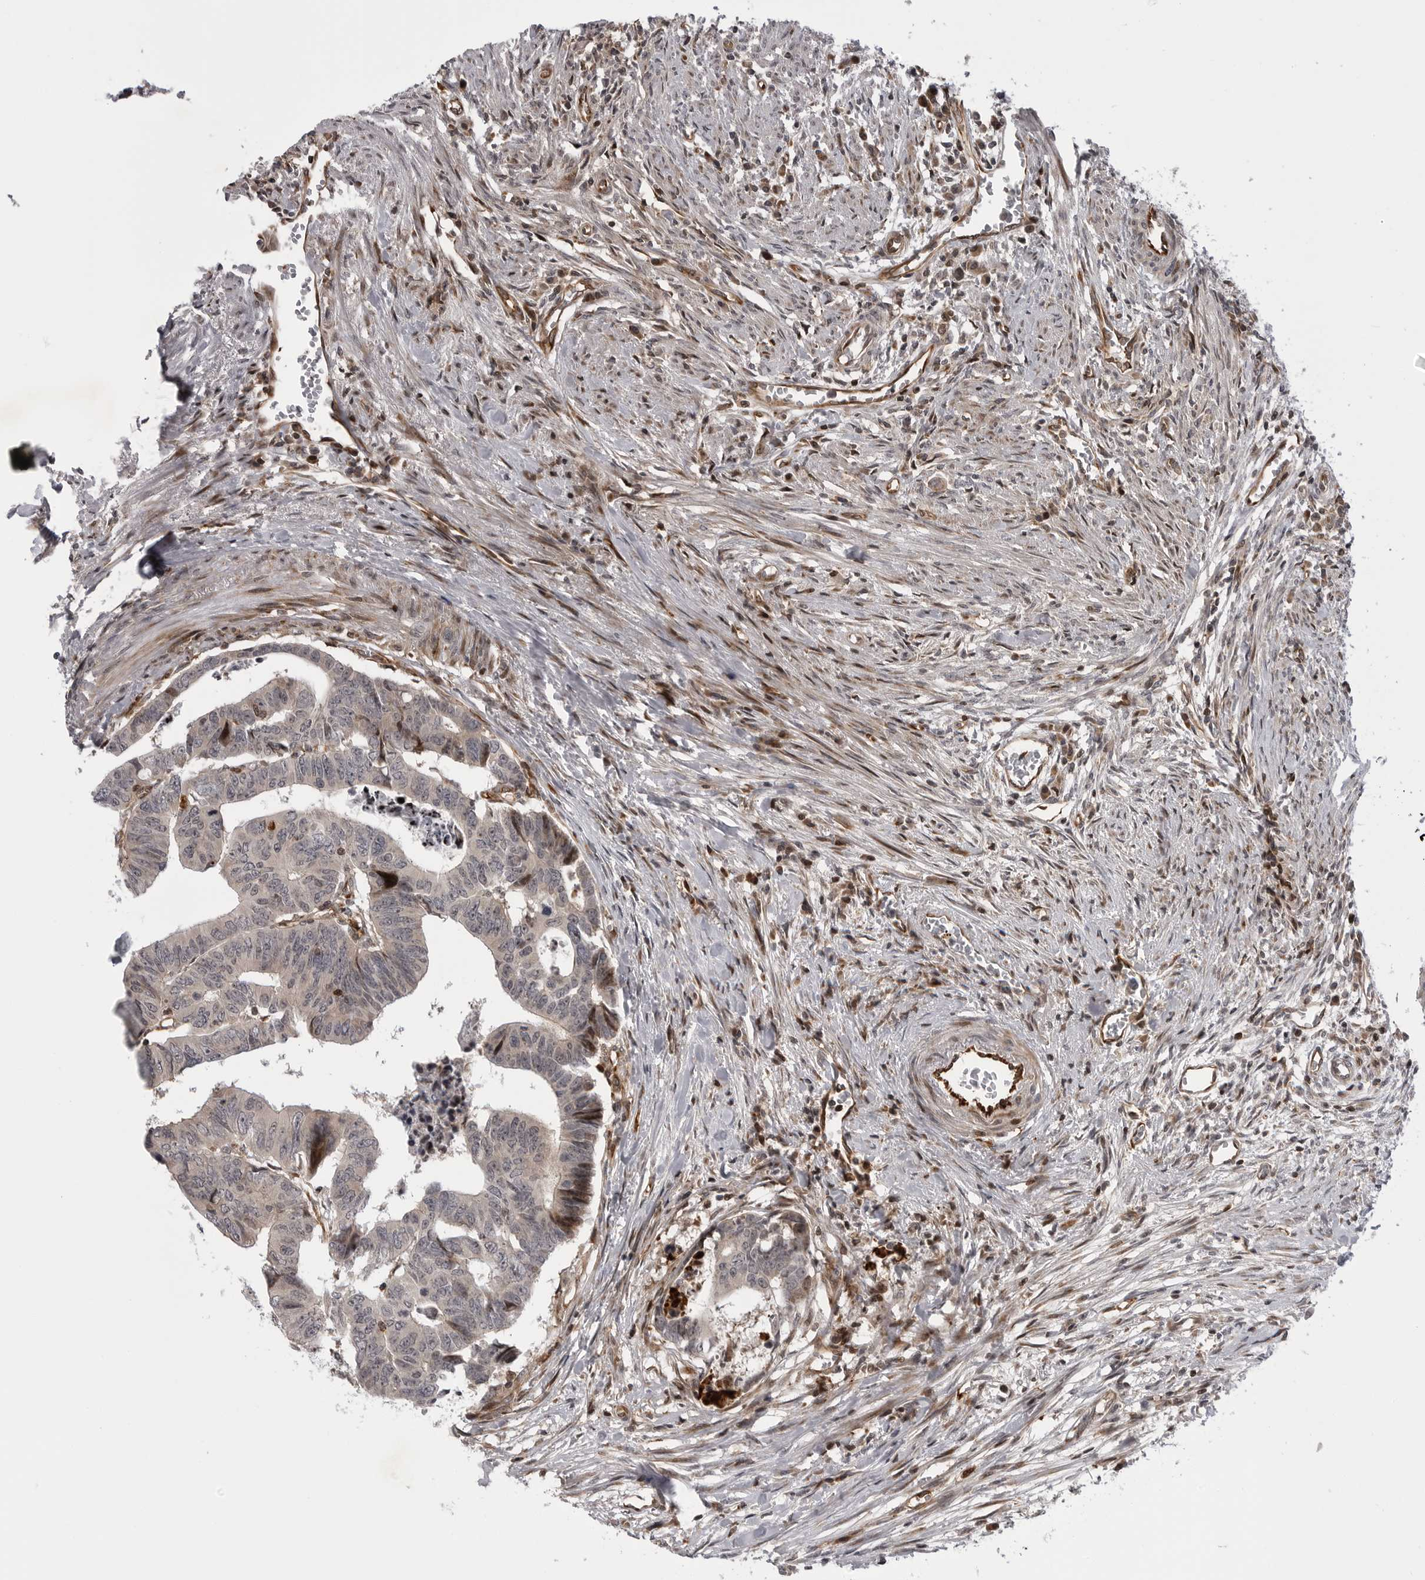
{"staining": {"intensity": "negative", "quantity": "none", "location": "none"}, "tissue": "colorectal cancer", "cell_type": "Tumor cells", "image_type": "cancer", "snomed": [{"axis": "morphology", "description": "Adenocarcinoma, NOS"}, {"axis": "topography", "description": "Rectum"}], "caption": "Tumor cells show no significant protein positivity in colorectal cancer (adenocarcinoma).", "gene": "ABL1", "patient": {"sex": "female", "age": 65}}